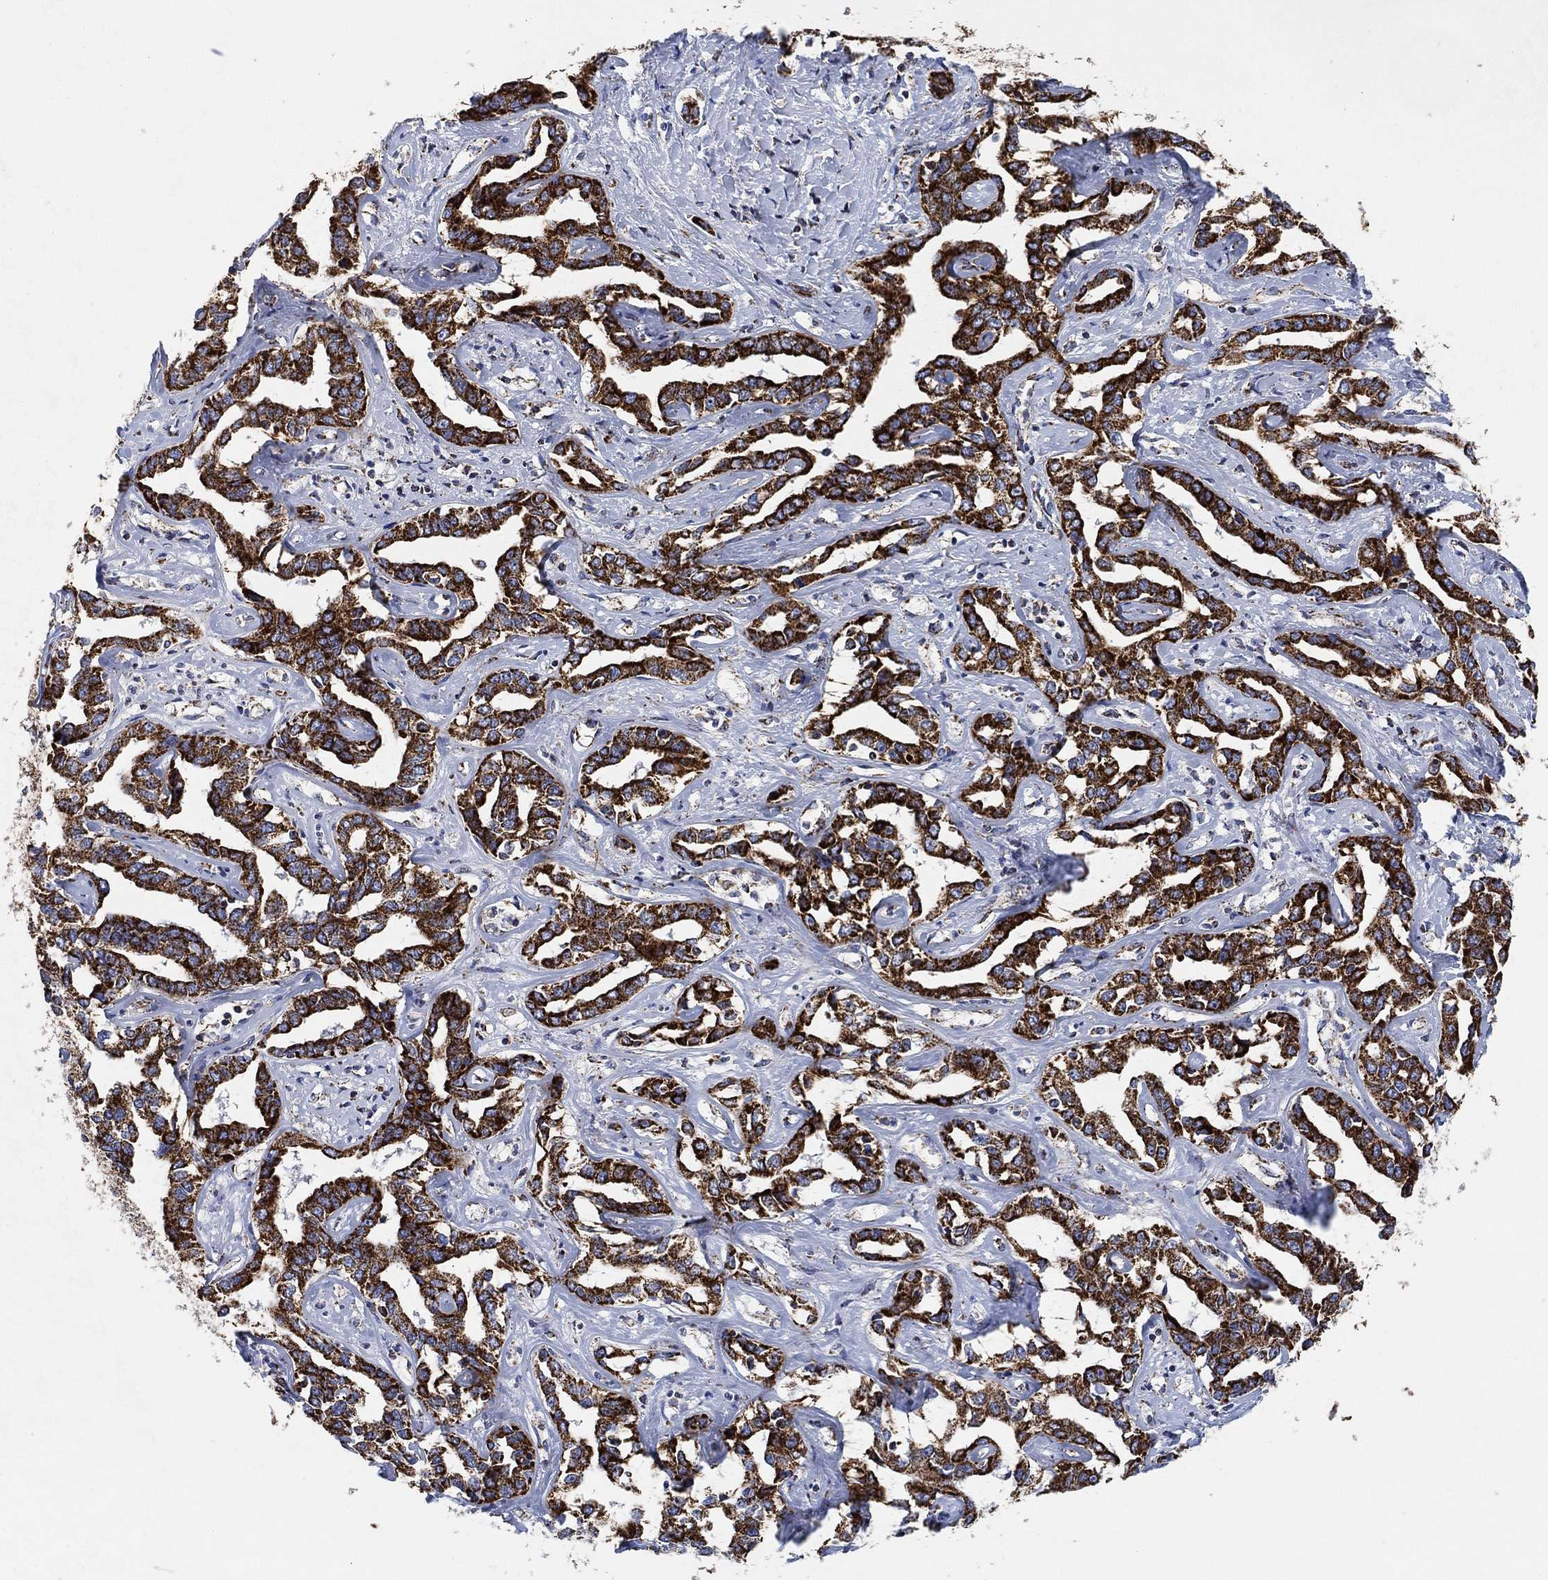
{"staining": {"intensity": "strong", "quantity": ">75%", "location": "cytoplasmic/membranous"}, "tissue": "liver cancer", "cell_type": "Tumor cells", "image_type": "cancer", "snomed": [{"axis": "morphology", "description": "Cholangiocarcinoma"}, {"axis": "topography", "description": "Liver"}], "caption": "Brown immunohistochemical staining in cholangiocarcinoma (liver) displays strong cytoplasmic/membranous expression in about >75% of tumor cells. The protein of interest is shown in brown color, while the nuclei are stained blue.", "gene": "NDUFS3", "patient": {"sex": "male", "age": 59}}